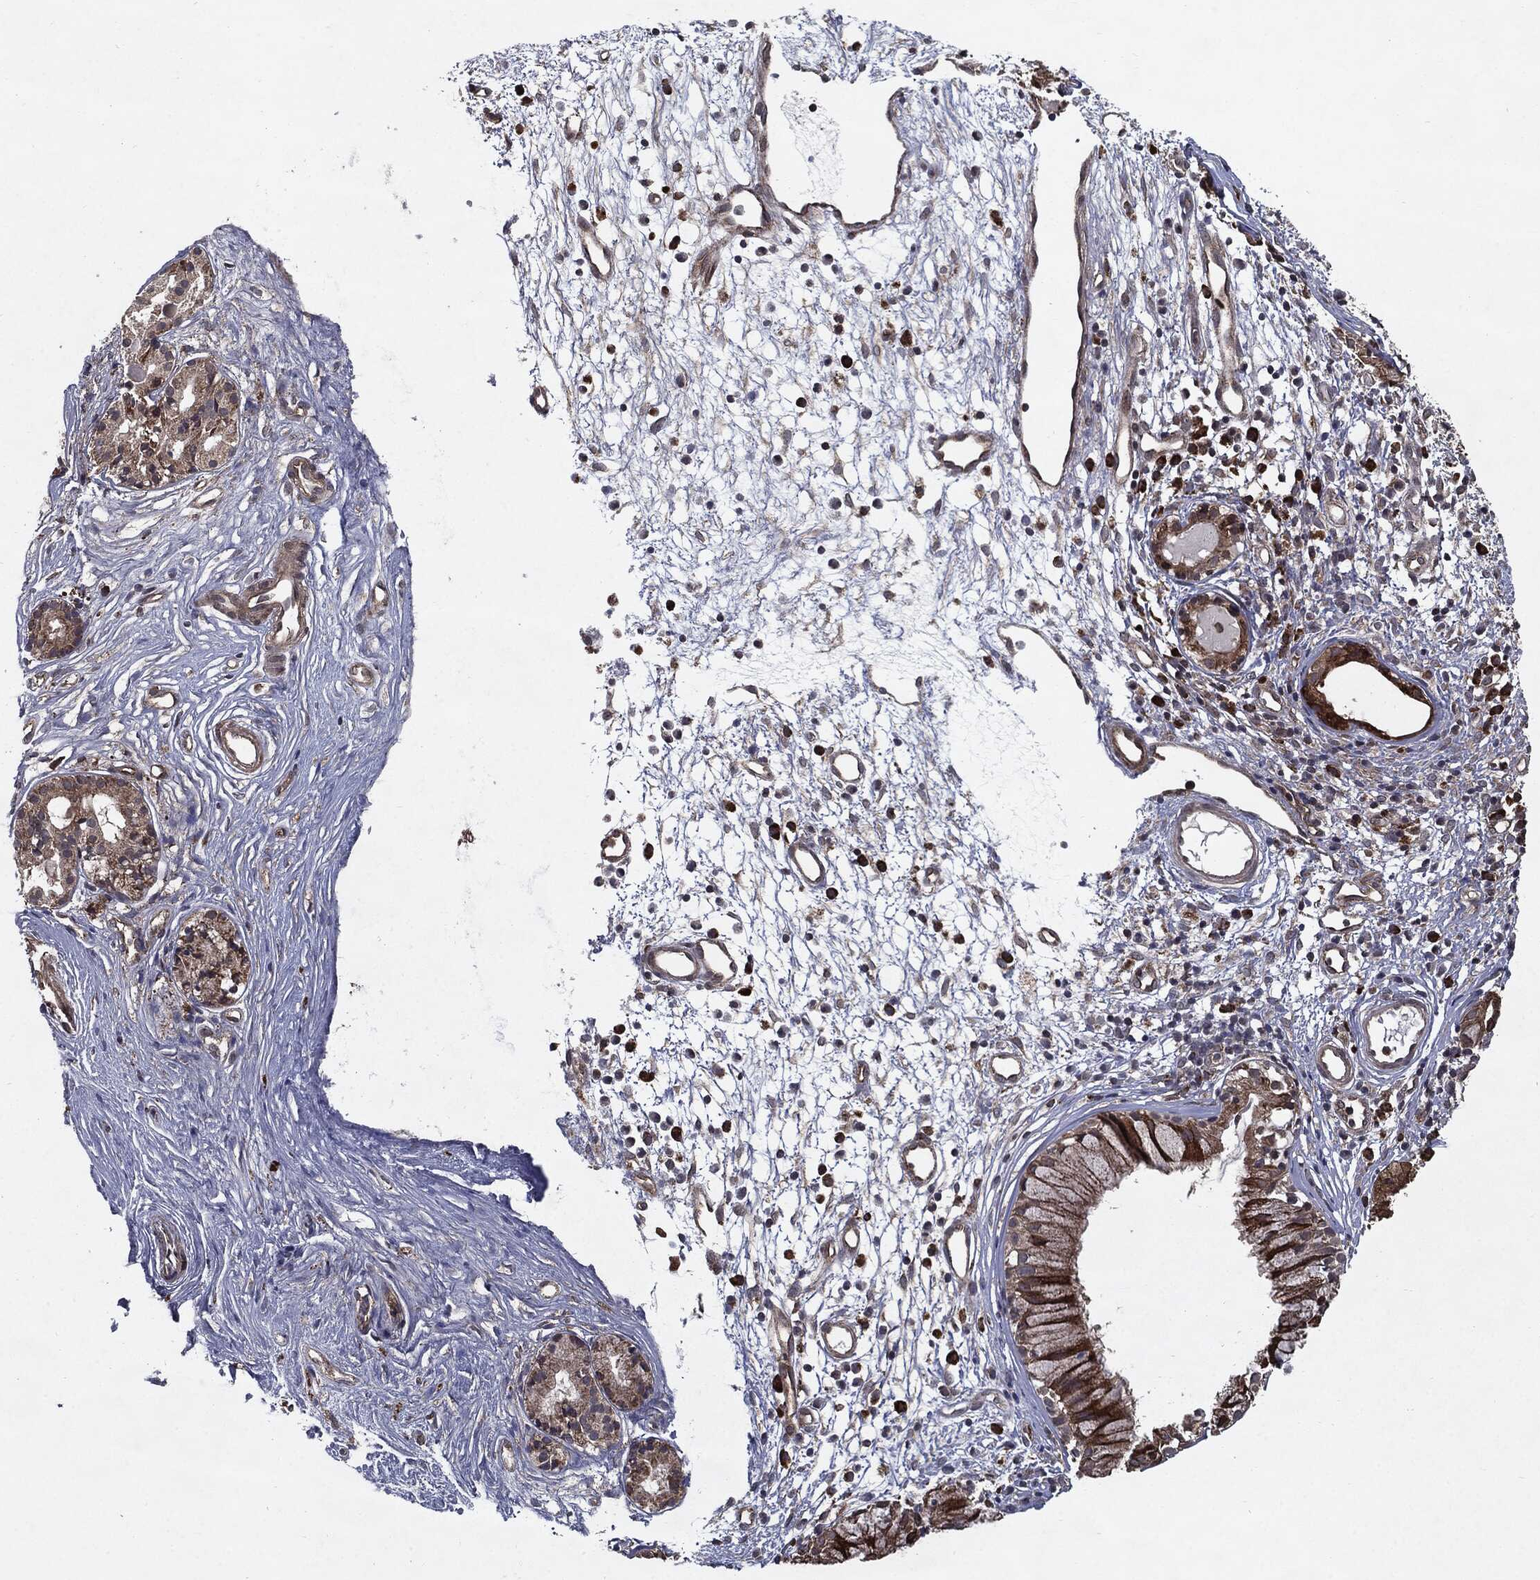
{"staining": {"intensity": "strong", "quantity": ">75%", "location": "cytoplasmic/membranous"}, "tissue": "nasopharynx", "cell_type": "Respiratory epithelial cells", "image_type": "normal", "snomed": [{"axis": "morphology", "description": "Normal tissue, NOS"}, {"axis": "topography", "description": "Nasopharynx"}], "caption": "Protein expression analysis of unremarkable human nasopharynx reveals strong cytoplasmic/membranous staining in approximately >75% of respiratory epithelial cells. (Stains: DAB in brown, nuclei in blue, Microscopy: brightfield microscopy at high magnification).", "gene": "HDAC5", "patient": {"sex": "male", "age": 77}}